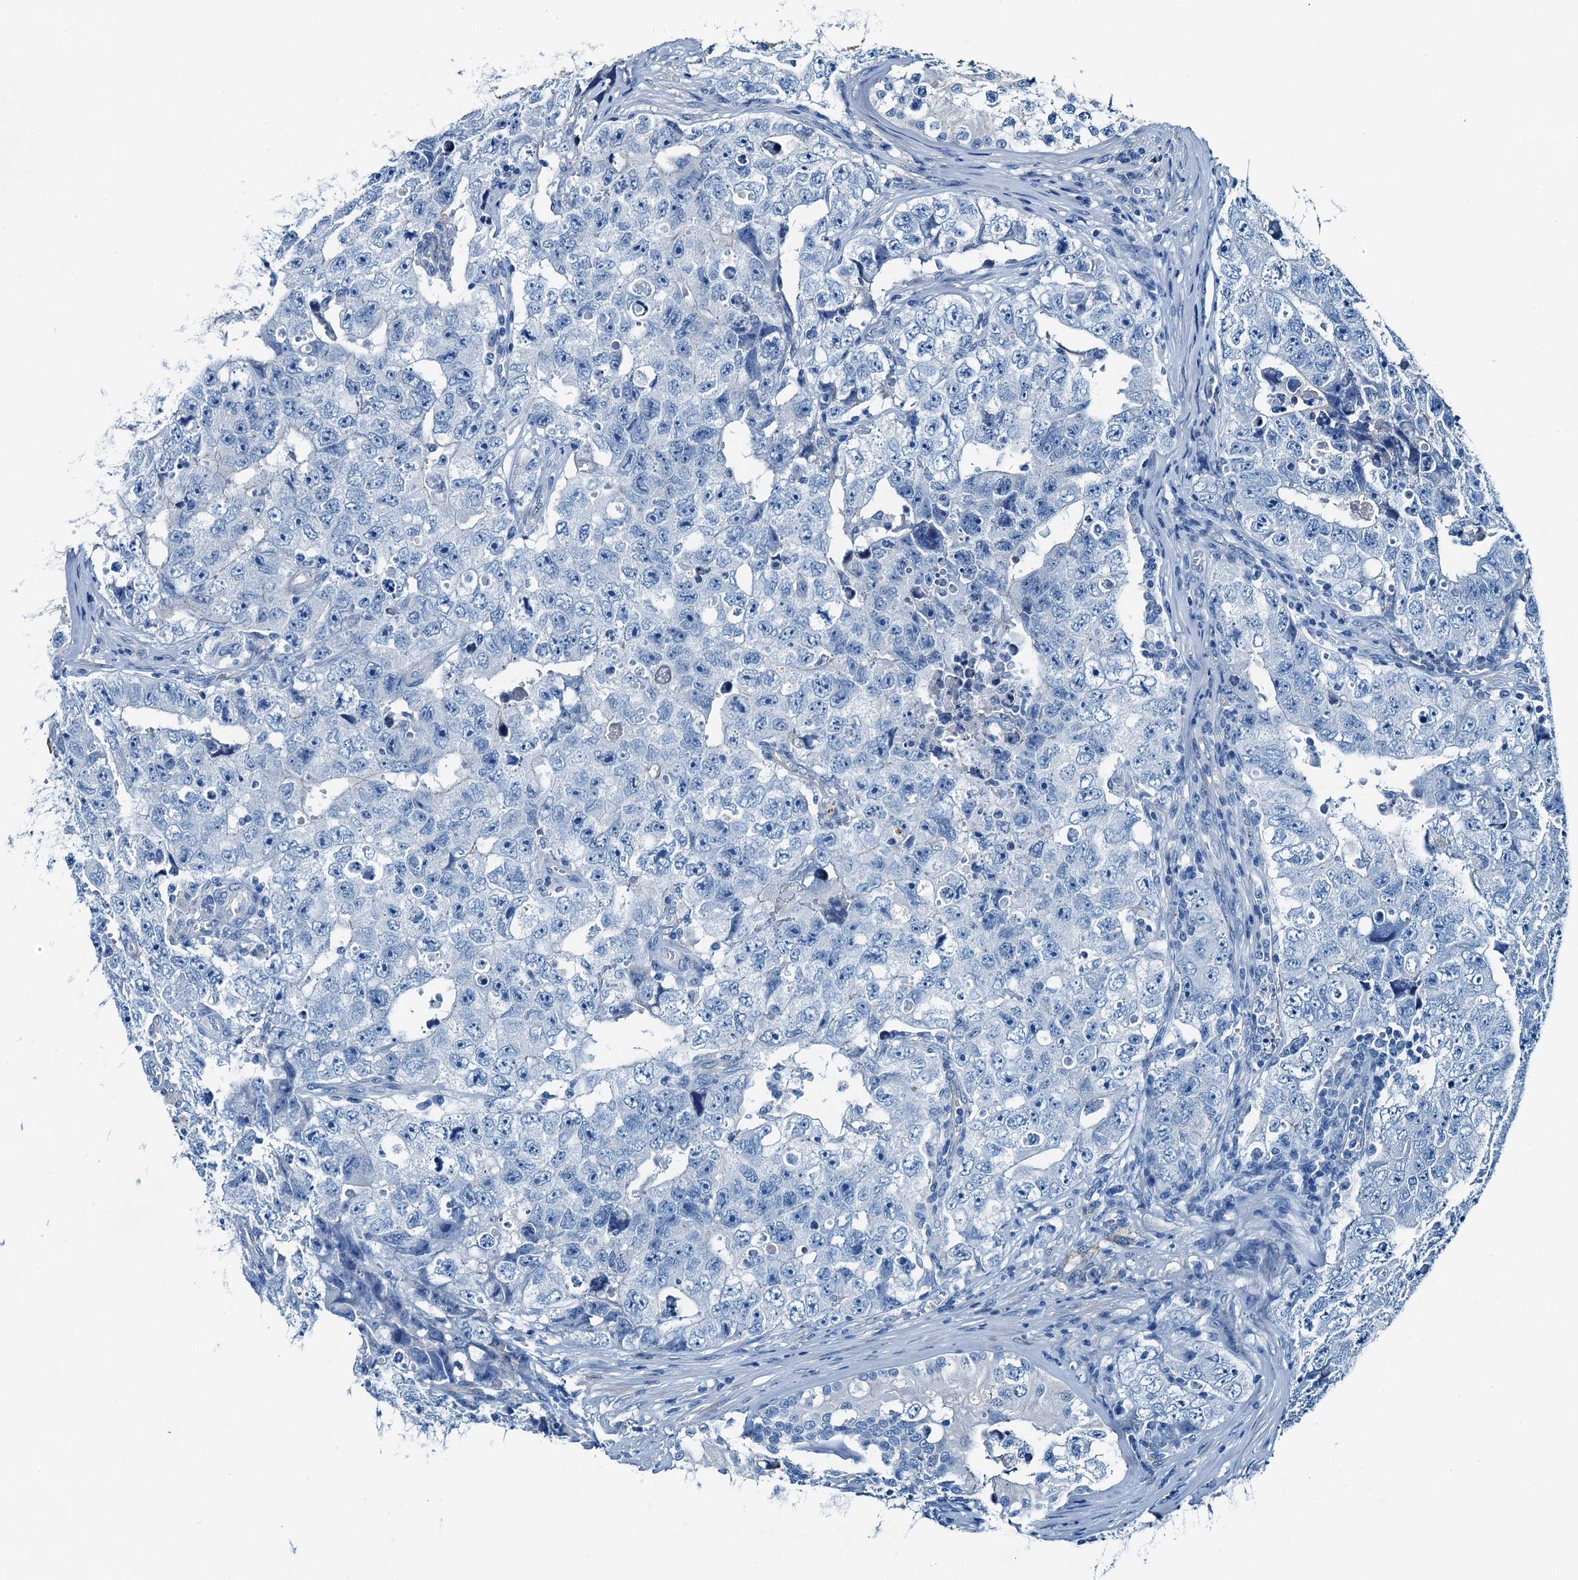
{"staining": {"intensity": "negative", "quantity": "none", "location": "none"}, "tissue": "testis cancer", "cell_type": "Tumor cells", "image_type": "cancer", "snomed": [{"axis": "morphology", "description": "Carcinoma, Embryonal, NOS"}, {"axis": "topography", "description": "Testis"}], "caption": "The immunohistochemistry image has no significant staining in tumor cells of testis embryonal carcinoma tissue.", "gene": "RAB3IL1", "patient": {"sex": "male", "age": 17}}